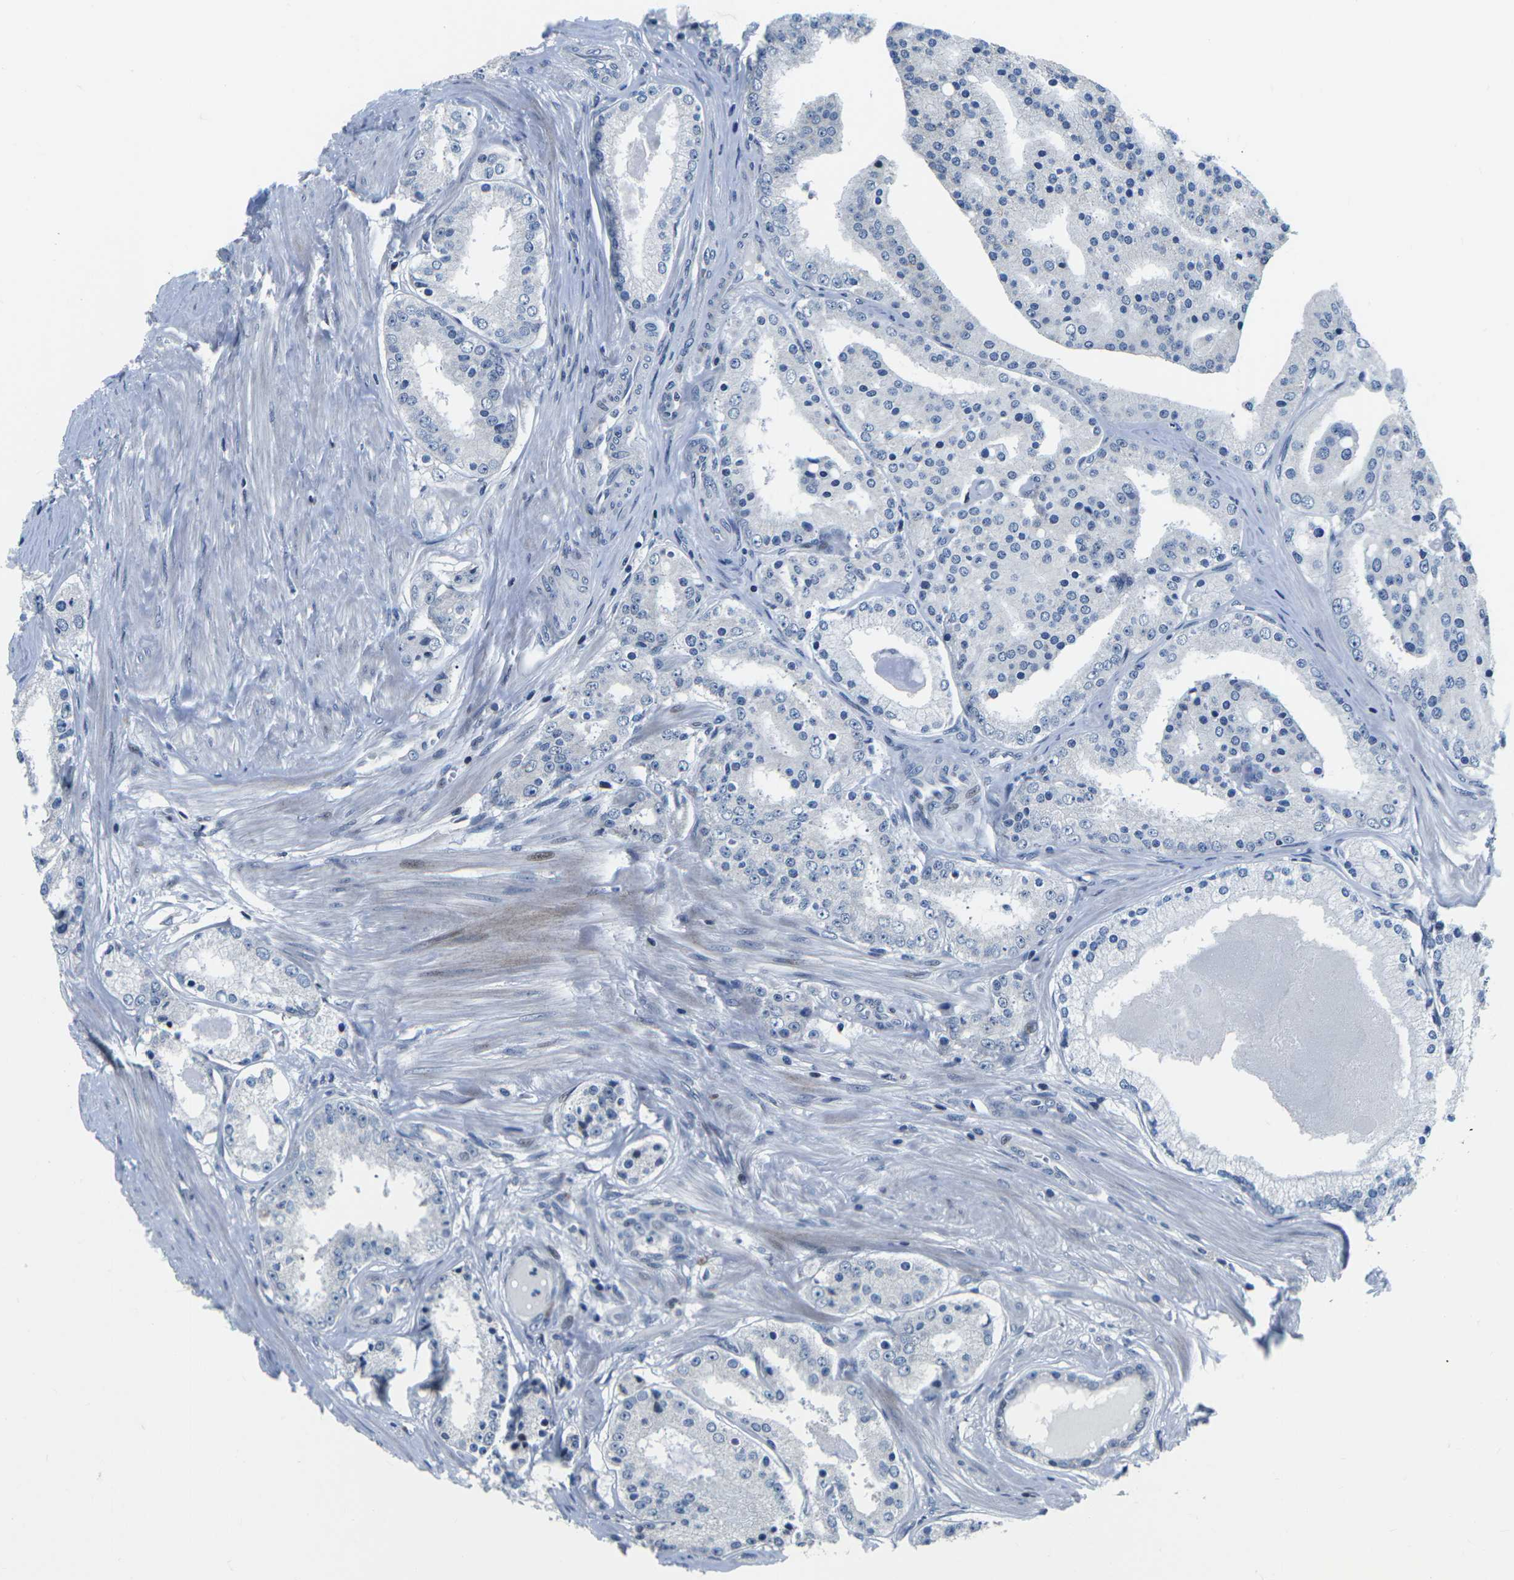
{"staining": {"intensity": "negative", "quantity": "none", "location": "none"}, "tissue": "prostate cancer", "cell_type": "Tumor cells", "image_type": "cancer", "snomed": [{"axis": "morphology", "description": "Adenocarcinoma, Low grade"}, {"axis": "topography", "description": "Prostate"}], "caption": "The histopathology image exhibits no significant staining in tumor cells of prostate cancer.", "gene": "CDC73", "patient": {"sex": "male", "age": 63}}